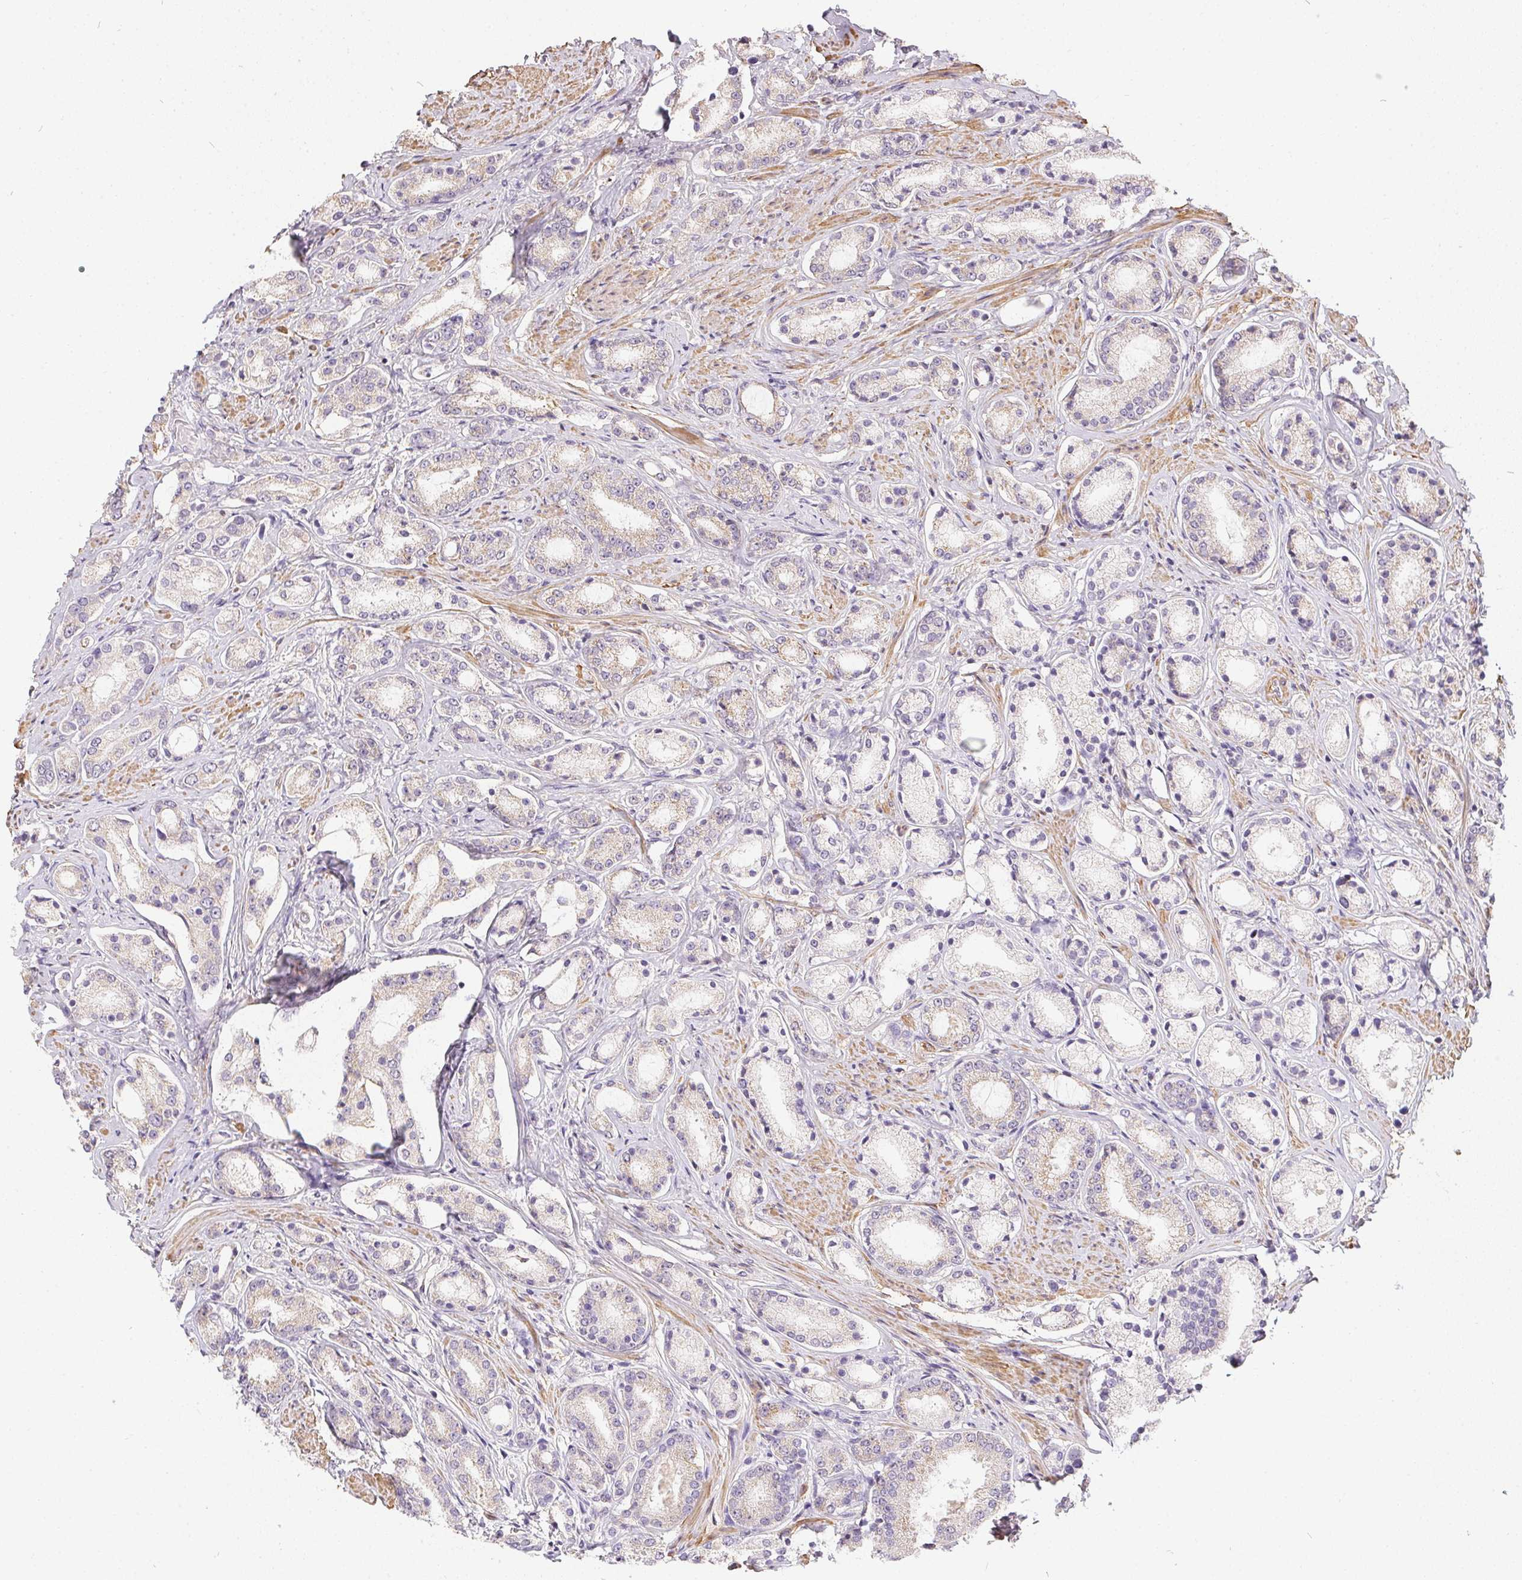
{"staining": {"intensity": "weak", "quantity": "<25%", "location": "cytoplasmic/membranous"}, "tissue": "prostate cancer", "cell_type": "Tumor cells", "image_type": "cancer", "snomed": [{"axis": "morphology", "description": "Adenocarcinoma, High grade"}, {"axis": "topography", "description": "Prostate"}], "caption": "Micrograph shows no significant protein positivity in tumor cells of prostate cancer (adenocarcinoma (high-grade)).", "gene": "REV3L", "patient": {"sex": "male", "age": 63}}